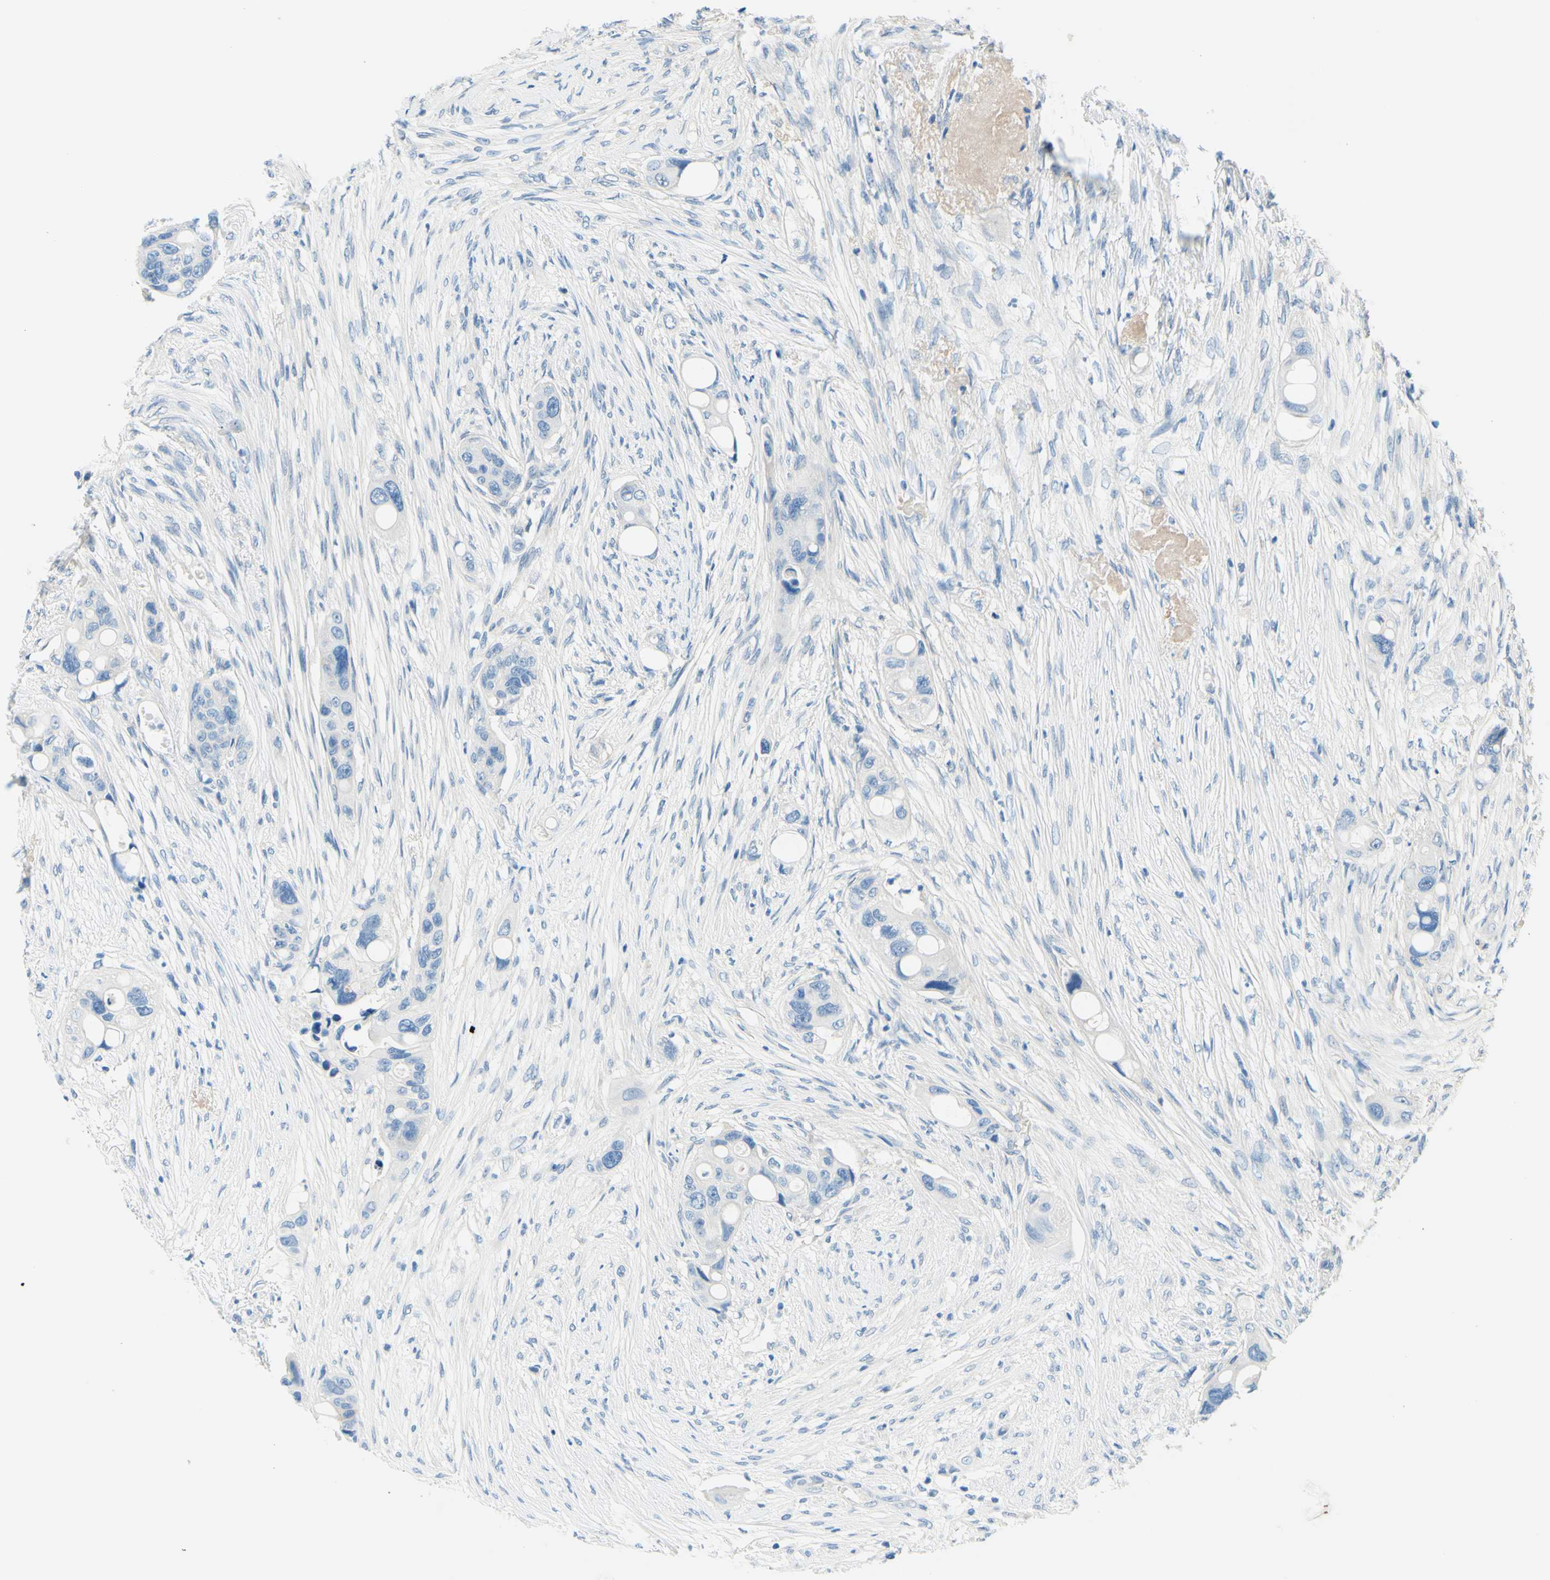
{"staining": {"intensity": "negative", "quantity": "none", "location": "none"}, "tissue": "colorectal cancer", "cell_type": "Tumor cells", "image_type": "cancer", "snomed": [{"axis": "morphology", "description": "Adenocarcinoma, NOS"}, {"axis": "topography", "description": "Colon"}], "caption": "Immunohistochemical staining of colorectal cancer (adenocarcinoma) reveals no significant positivity in tumor cells. (DAB (3,3'-diaminobenzidine) IHC with hematoxylin counter stain).", "gene": "PASD1", "patient": {"sex": "female", "age": 57}}